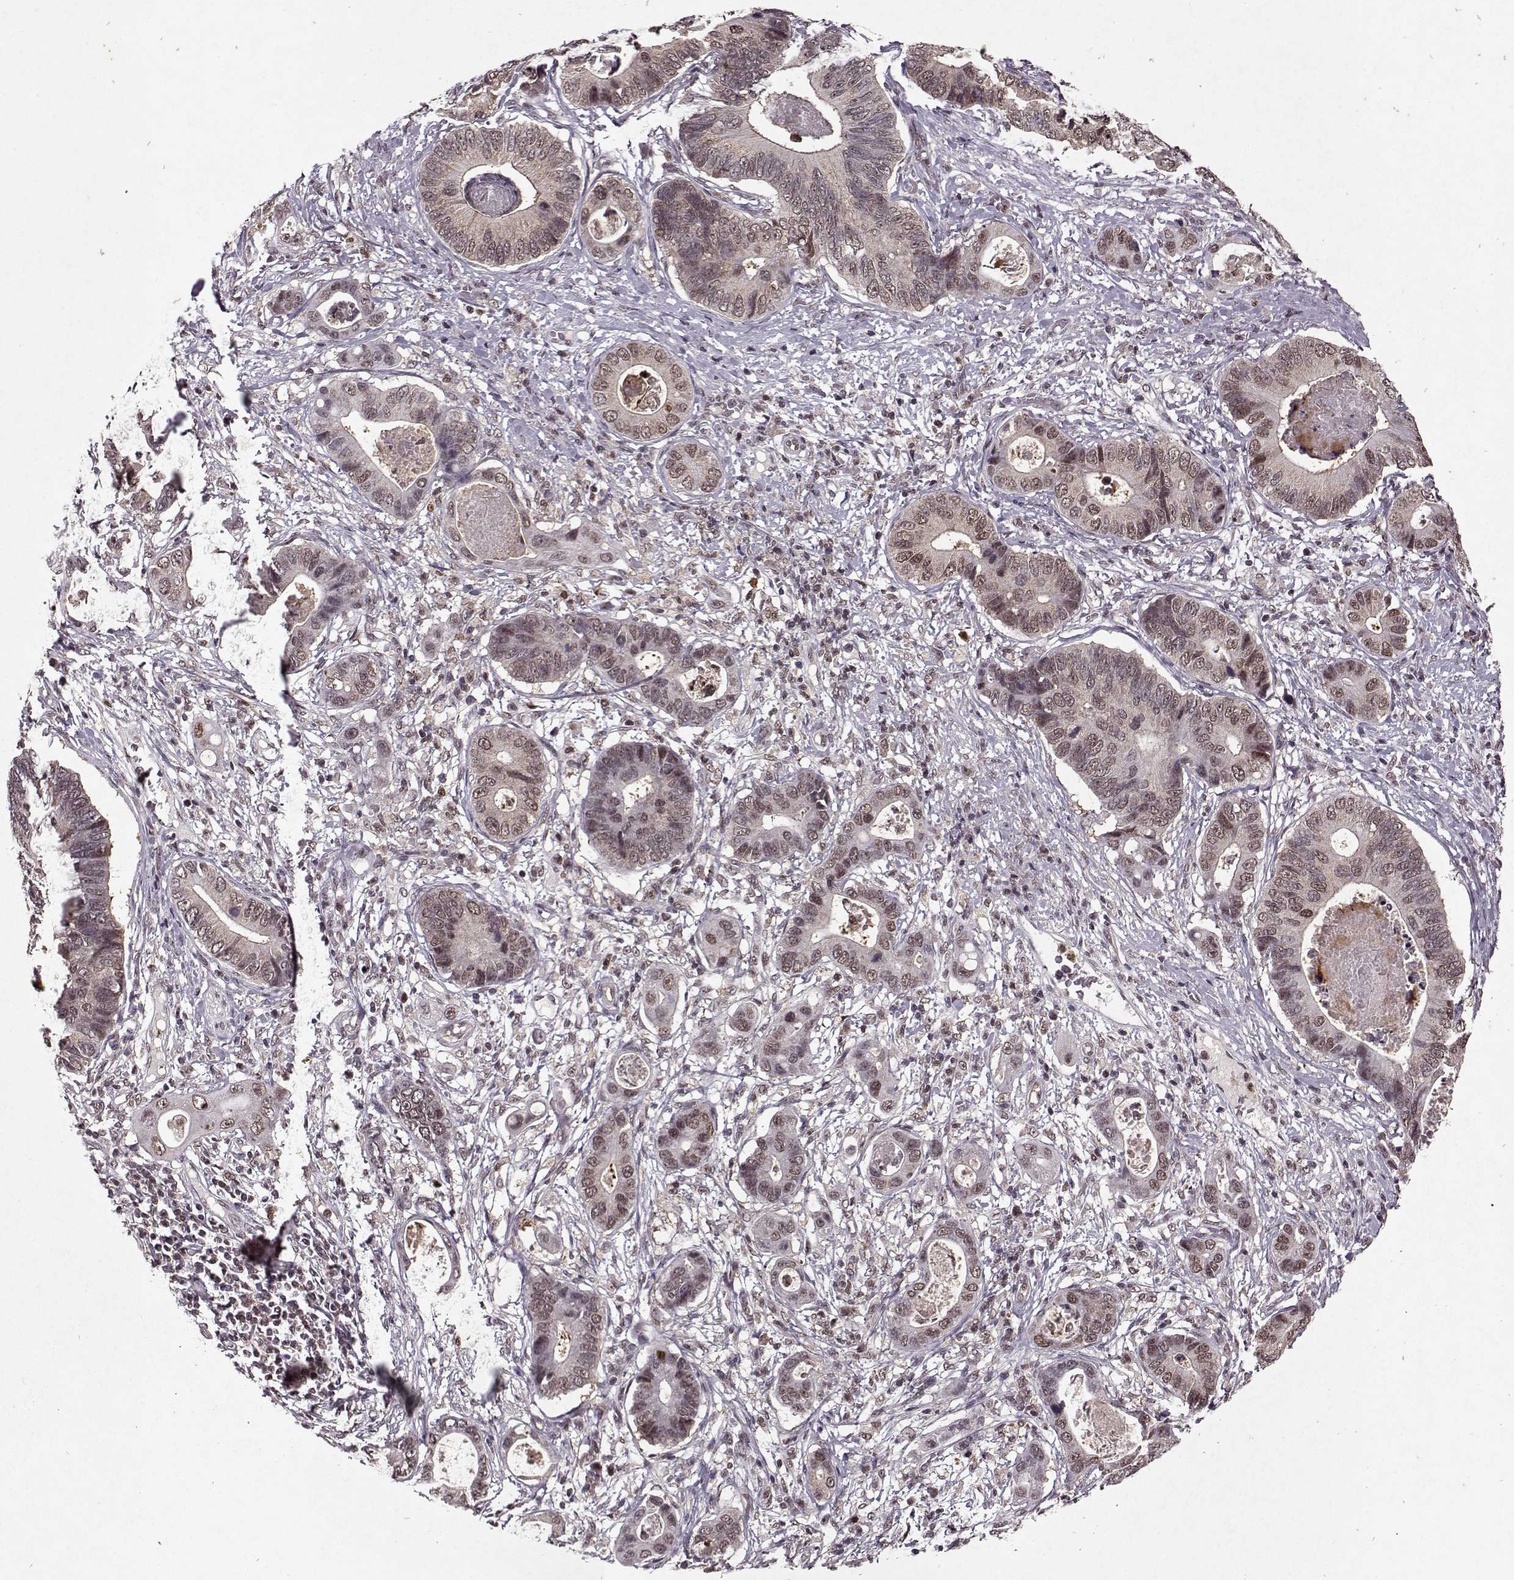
{"staining": {"intensity": "weak", "quantity": ">75%", "location": "cytoplasmic/membranous,nuclear"}, "tissue": "stomach cancer", "cell_type": "Tumor cells", "image_type": "cancer", "snomed": [{"axis": "morphology", "description": "Adenocarcinoma, NOS"}, {"axis": "topography", "description": "Stomach"}], "caption": "Immunohistochemistry (DAB (3,3'-diaminobenzidine)) staining of stomach cancer (adenocarcinoma) shows weak cytoplasmic/membranous and nuclear protein staining in approximately >75% of tumor cells.", "gene": "PSMA7", "patient": {"sex": "male", "age": 84}}